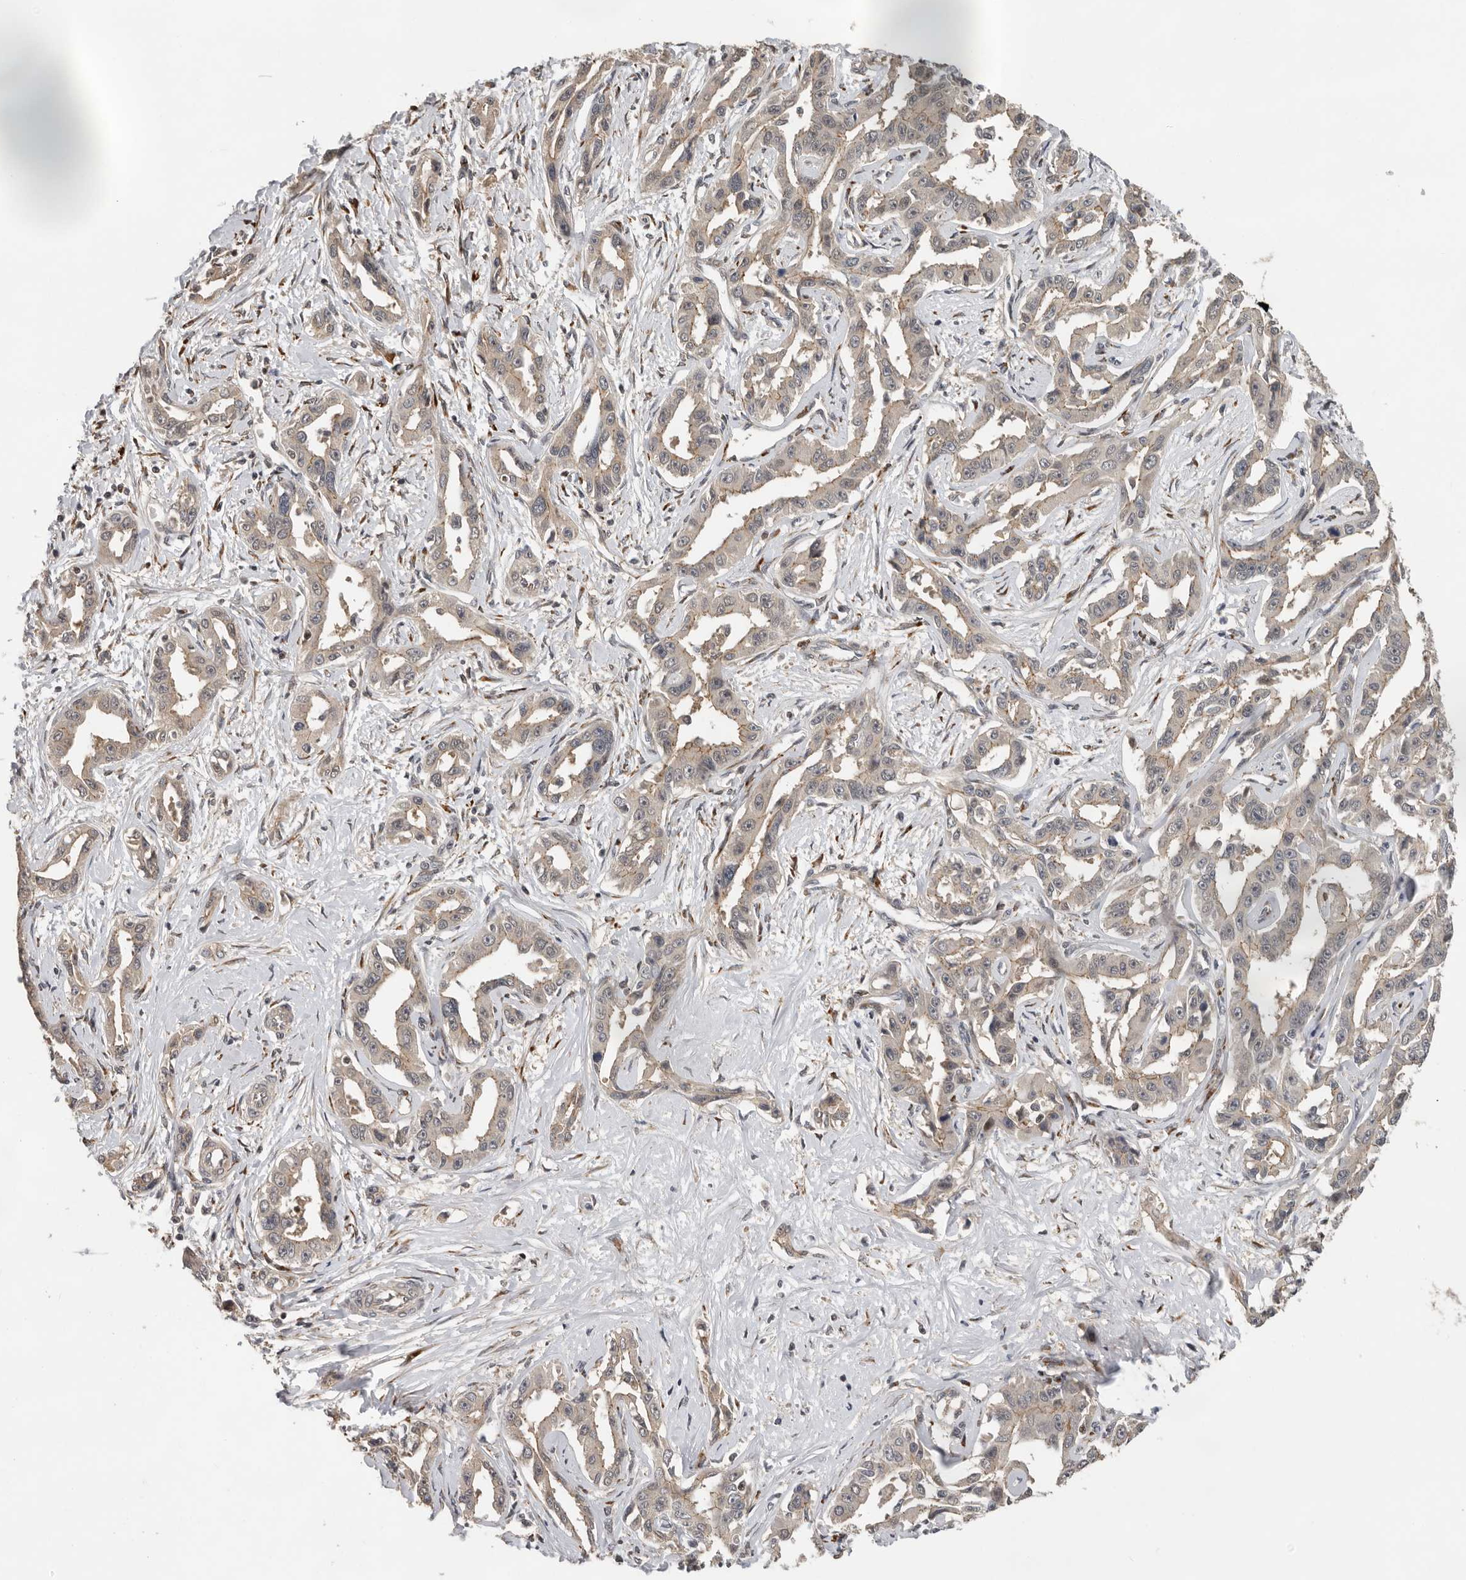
{"staining": {"intensity": "weak", "quantity": ">75%", "location": "cytoplasmic/membranous,nuclear"}, "tissue": "liver cancer", "cell_type": "Tumor cells", "image_type": "cancer", "snomed": [{"axis": "morphology", "description": "Cholangiocarcinoma"}, {"axis": "topography", "description": "Liver"}], "caption": "Tumor cells exhibit weak cytoplasmic/membranous and nuclear positivity in about >75% of cells in liver cancer.", "gene": "HENMT1", "patient": {"sex": "male", "age": 59}}